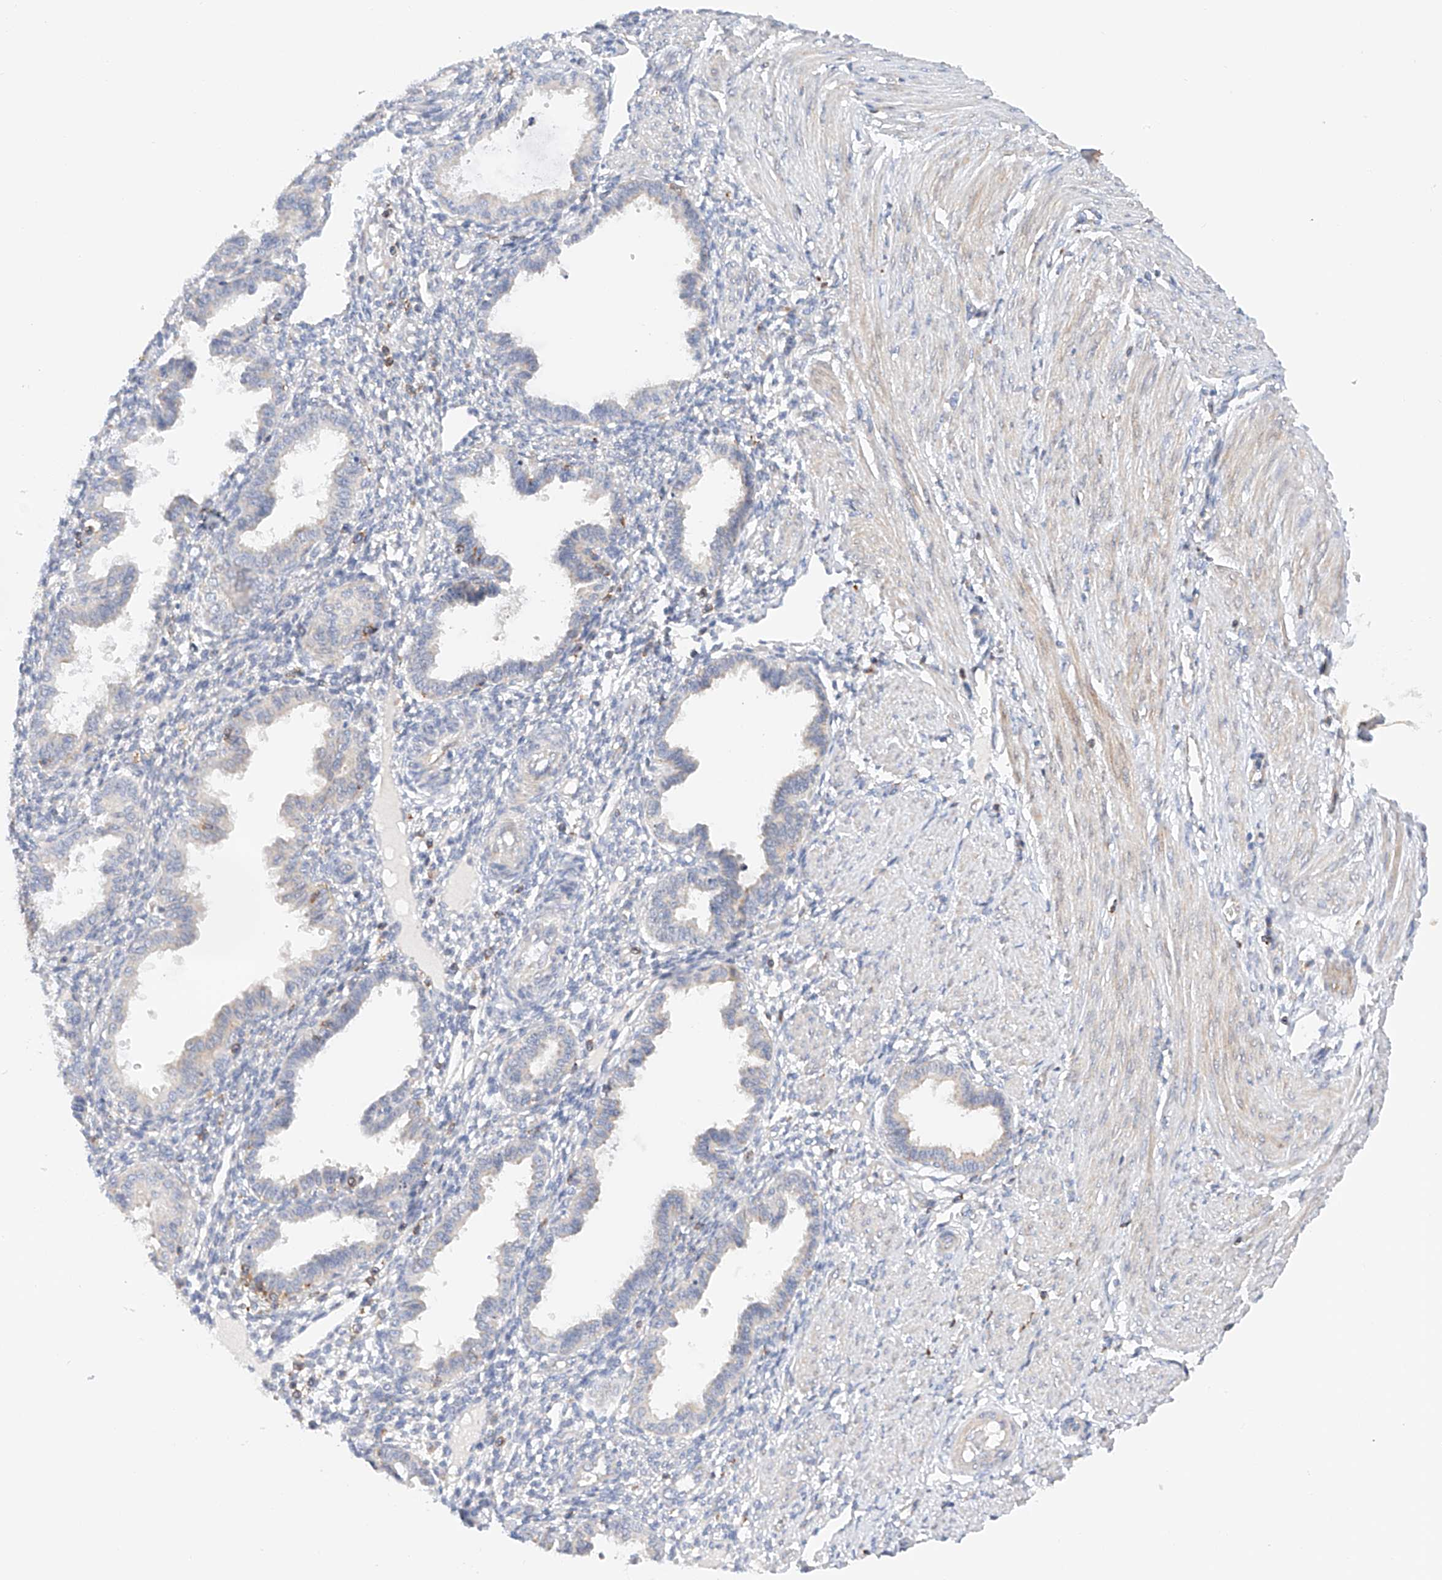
{"staining": {"intensity": "weak", "quantity": "<25%", "location": "cytoplasmic/membranous"}, "tissue": "endometrium", "cell_type": "Cells in endometrial stroma", "image_type": "normal", "snomed": [{"axis": "morphology", "description": "Normal tissue, NOS"}, {"axis": "topography", "description": "Endometrium"}], "caption": "This is a micrograph of immunohistochemistry (IHC) staining of benign endometrium, which shows no expression in cells in endometrial stroma. The staining is performed using DAB (3,3'-diaminobenzidine) brown chromogen with nuclei counter-stained in using hematoxylin.", "gene": "MFN2", "patient": {"sex": "female", "age": 33}}